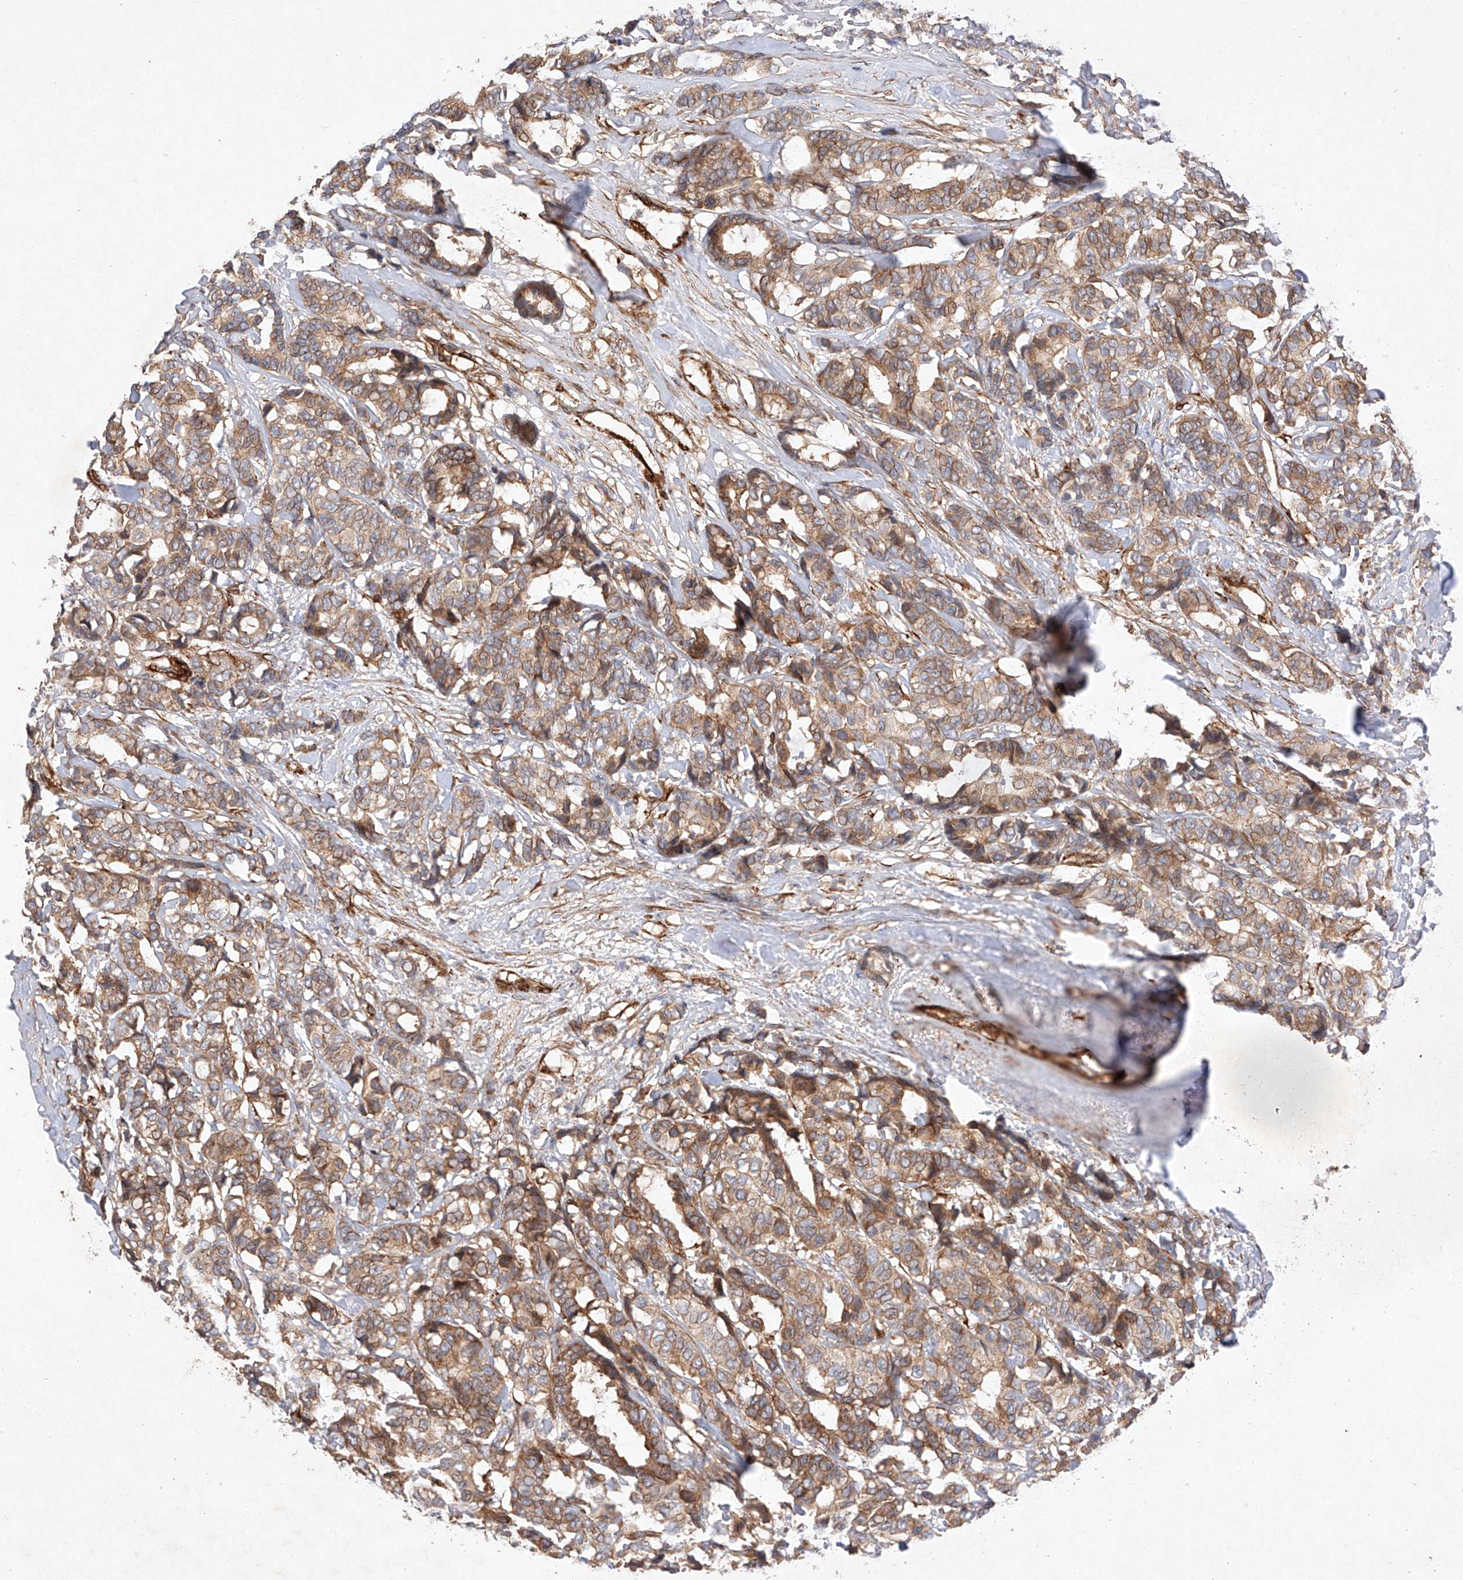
{"staining": {"intensity": "moderate", "quantity": ">75%", "location": "cytoplasmic/membranous"}, "tissue": "breast cancer", "cell_type": "Tumor cells", "image_type": "cancer", "snomed": [{"axis": "morphology", "description": "Duct carcinoma"}, {"axis": "topography", "description": "Breast"}], "caption": "Protein staining exhibits moderate cytoplasmic/membranous positivity in approximately >75% of tumor cells in breast invasive ductal carcinoma.", "gene": "RAB23", "patient": {"sex": "female", "age": 87}}